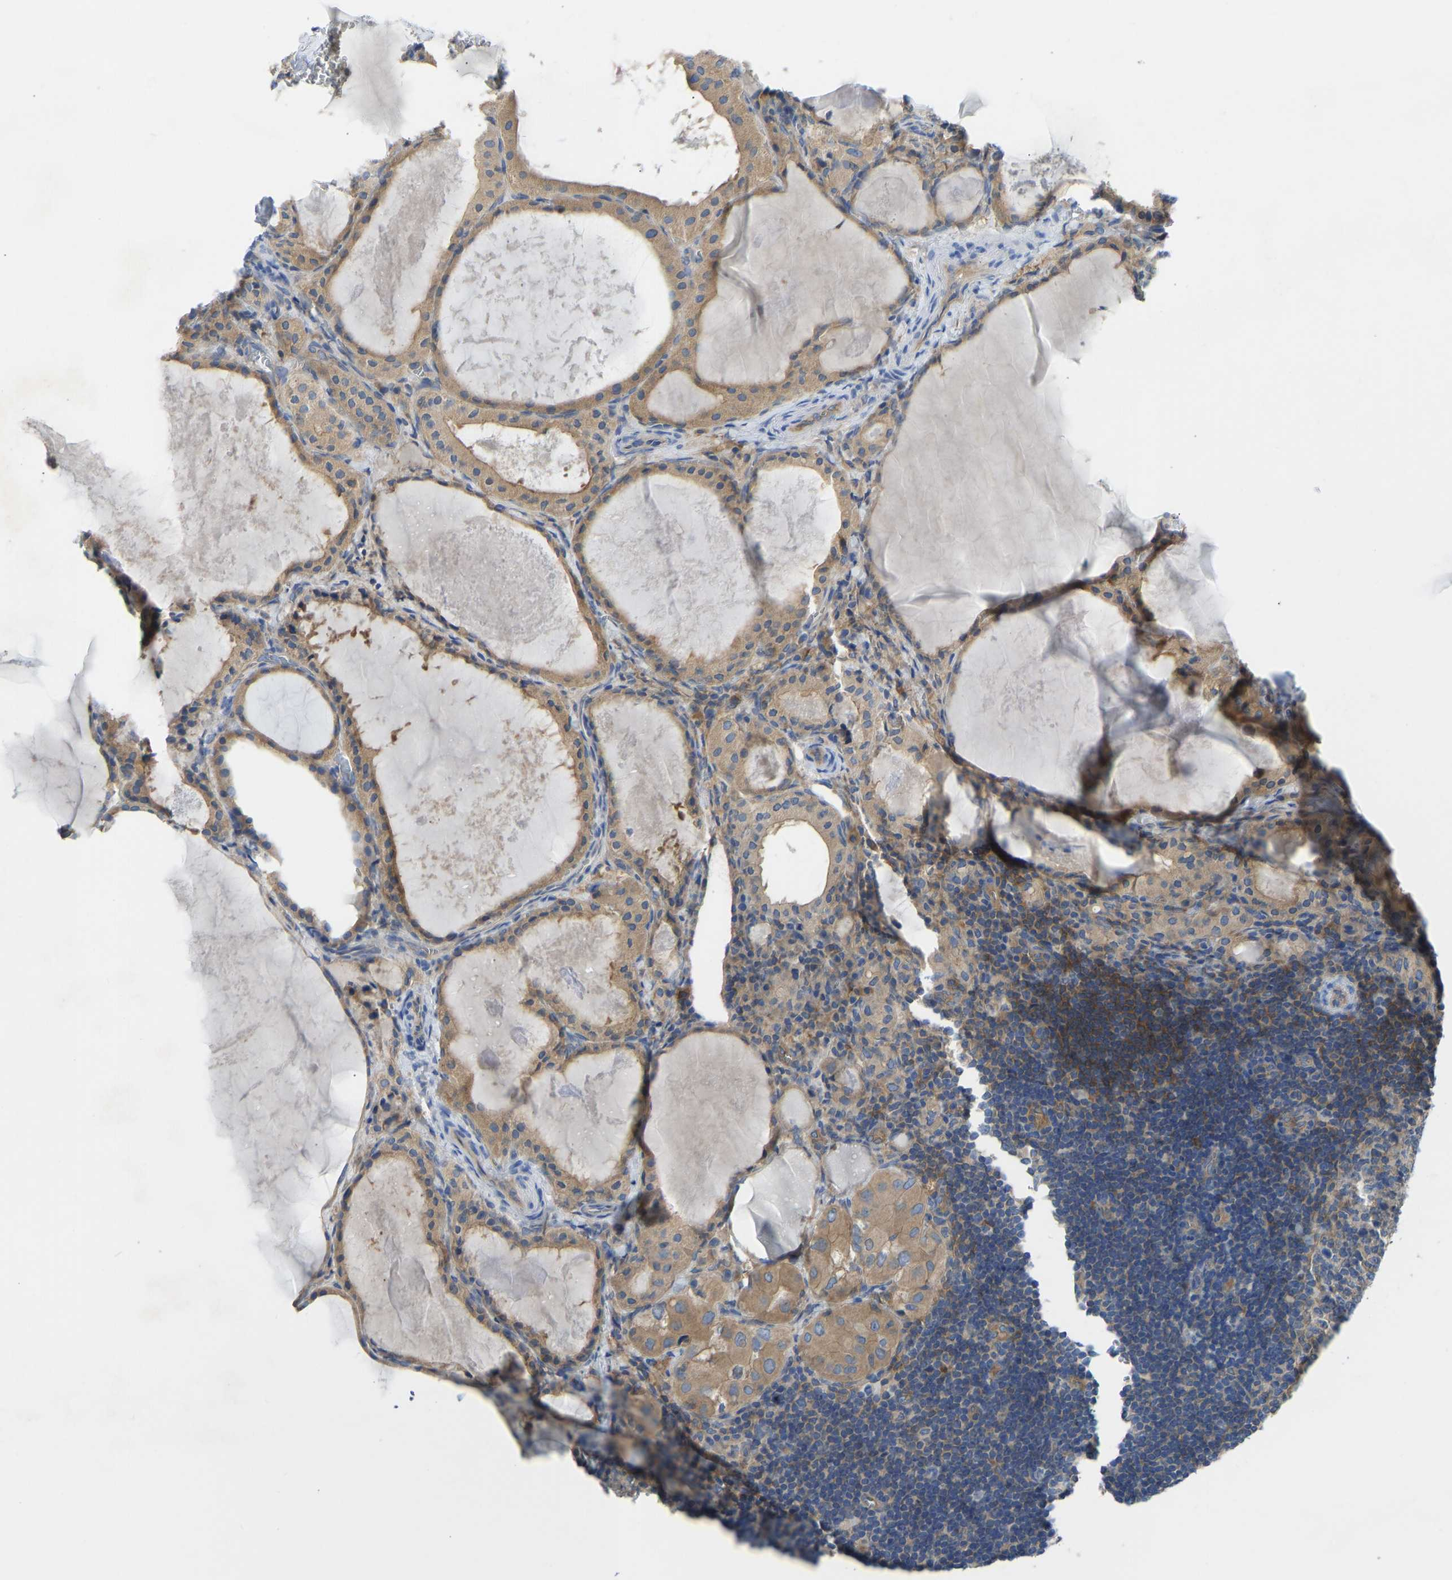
{"staining": {"intensity": "moderate", "quantity": ">75%", "location": "cytoplasmic/membranous"}, "tissue": "thyroid cancer", "cell_type": "Tumor cells", "image_type": "cancer", "snomed": [{"axis": "morphology", "description": "Papillary adenocarcinoma, NOS"}, {"axis": "topography", "description": "Thyroid gland"}], "caption": "A brown stain labels moderate cytoplasmic/membranous staining of a protein in thyroid cancer (papillary adenocarcinoma) tumor cells.", "gene": "PPP3CA", "patient": {"sex": "female", "age": 42}}